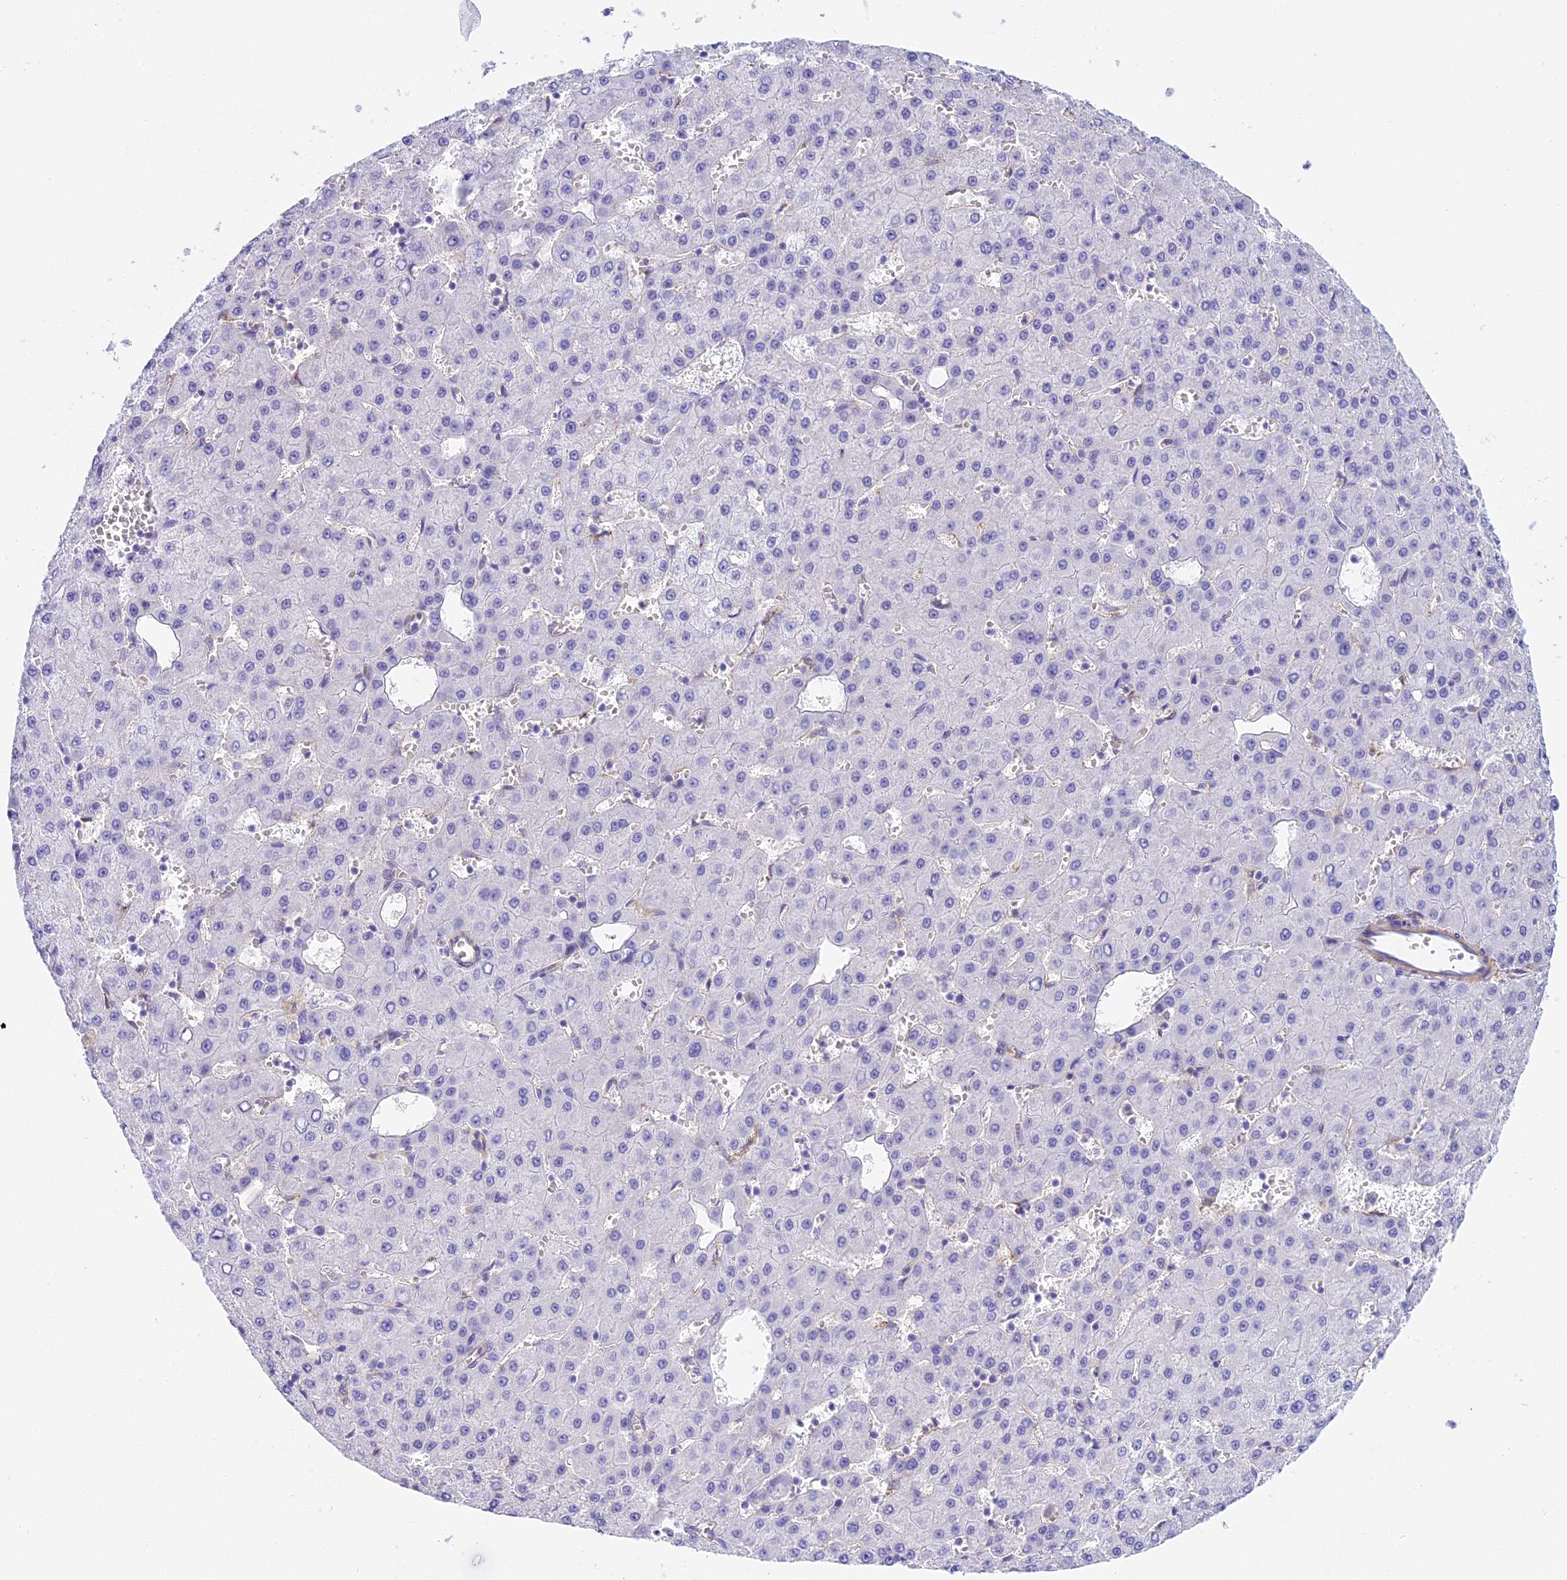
{"staining": {"intensity": "negative", "quantity": "none", "location": "none"}, "tissue": "liver cancer", "cell_type": "Tumor cells", "image_type": "cancer", "snomed": [{"axis": "morphology", "description": "Carcinoma, Hepatocellular, NOS"}, {"axis": "topography", "description": "Liver"}], "caption": "Liver cancer was stained to show a protein in brown. There is no significant positivity in tumor cells.", "gene": "HOMER3", "patient": {"sex": "male", "age": 47}}